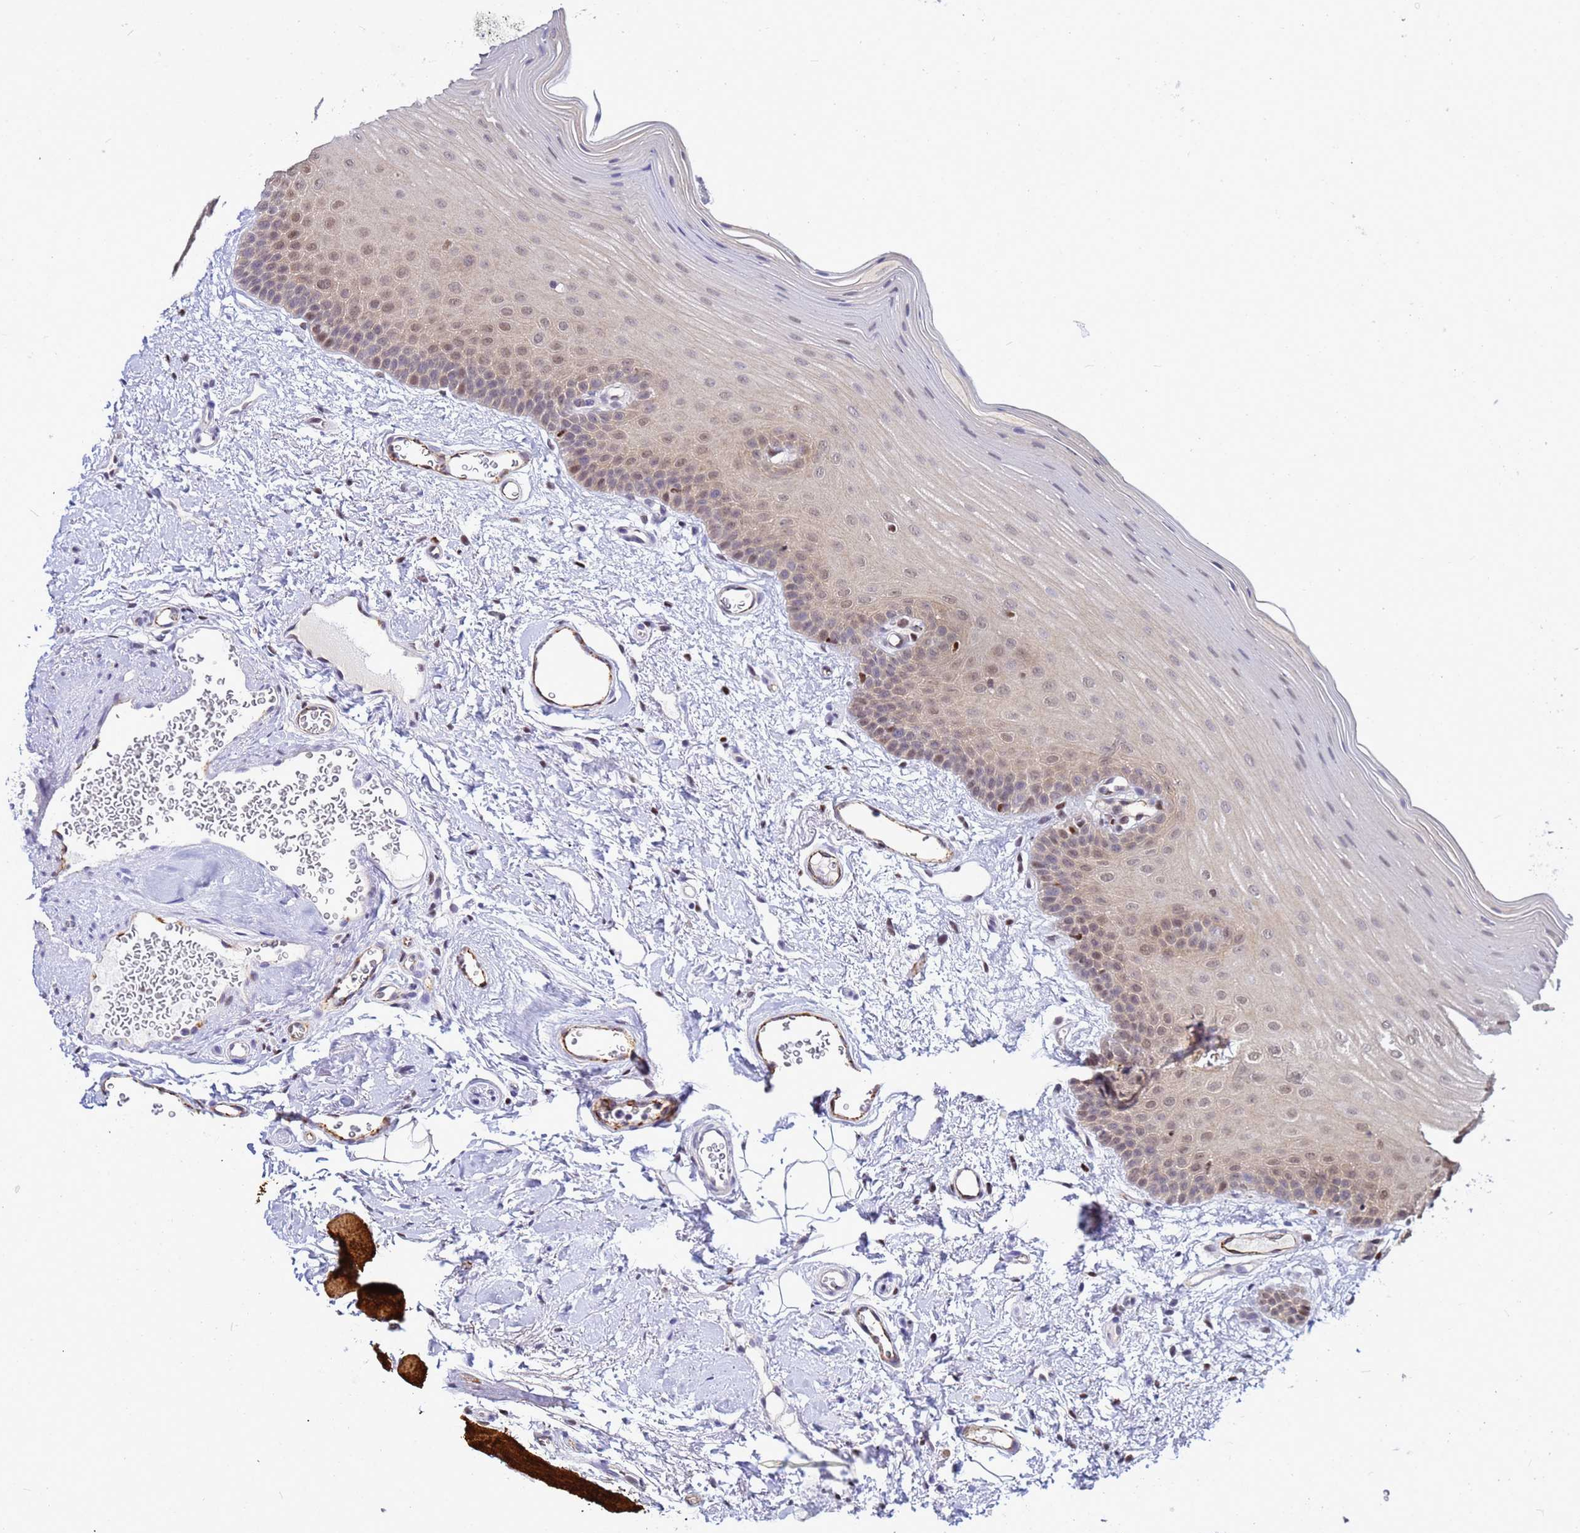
{"staining": {"intensity": "weak", "quantity": "25%-75%", "location": "nuclear"}, "tissue": "oral mucosa", "cell_type": "Squamous epithelial cells", "image_type": "normal", "snomed": [{"axis": "morphology", "description": "Normal tissue, NOS"}, {"axis": "topography", "description": "Oral tissue"}], "caption": "A histopathology image of human oral mucosa stained for a protein demonstrates weak nuclear brown staining in squamous epithelial cells. (Stains: DAB in brown, nuclei in blue, Microscopy: brightfield microscopy at high magnification).", "gene": "SLC25A37", "patient": {"sex": "male", "age": 68}}